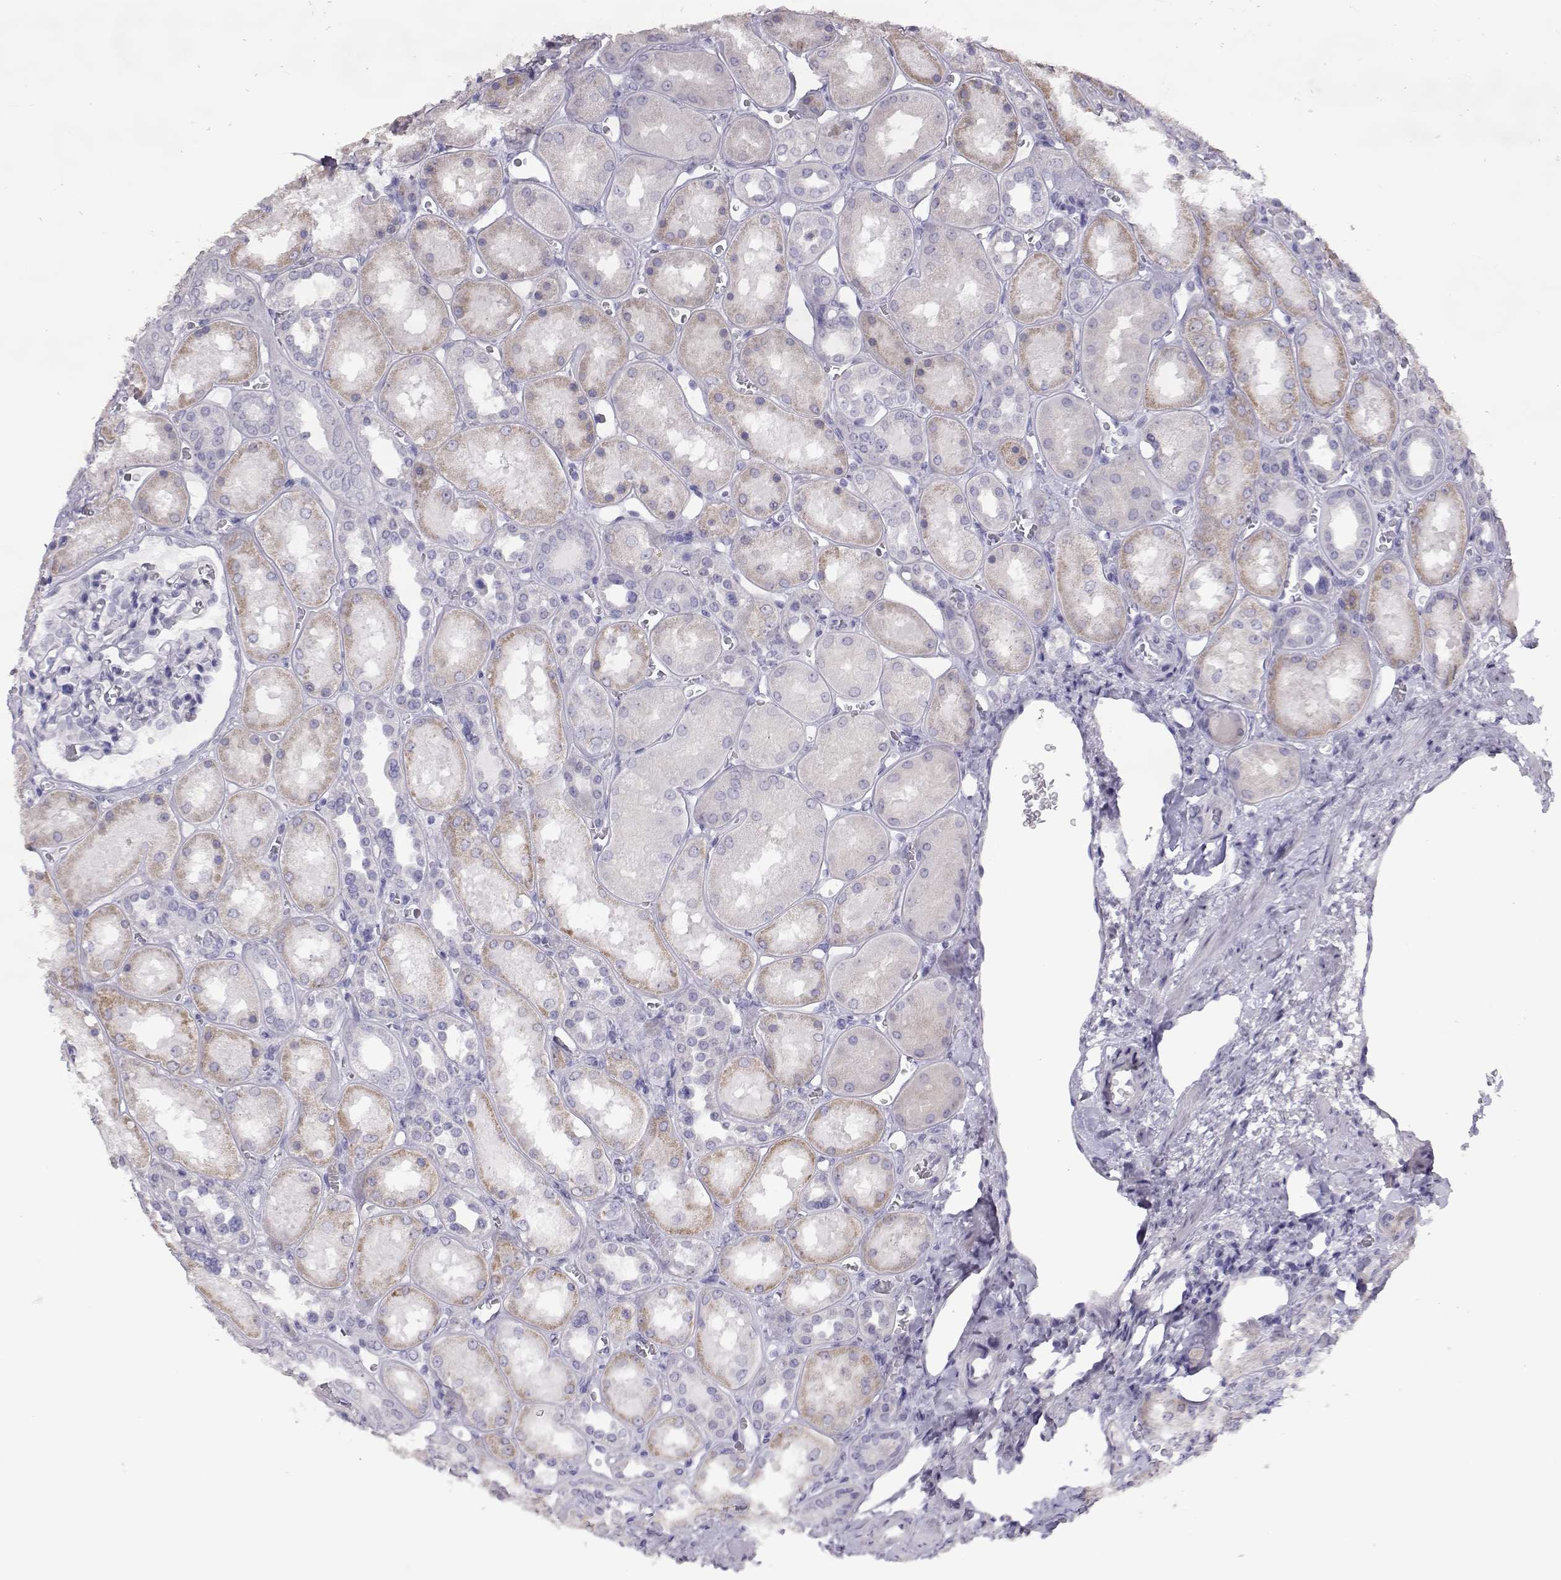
{"staining": {"intensity": "negative", "quantity": "none", "location": "none"}, "tissue": "kidney", "cell_type": "Cells in glomeruli", "image_type": "normal", "snomed": [{"axis": "morphology", "description": "Normal tissue, NOS"}, {"axis": "topography", "description": "Kidney"}], "caption": "A high-resolution photomicrograph shows IHC staining of benign kidney, which reveals no significant staining in cells in glomeruli.", "gene": "PMCH", "patient": {"sex": "male", "age": 73}}